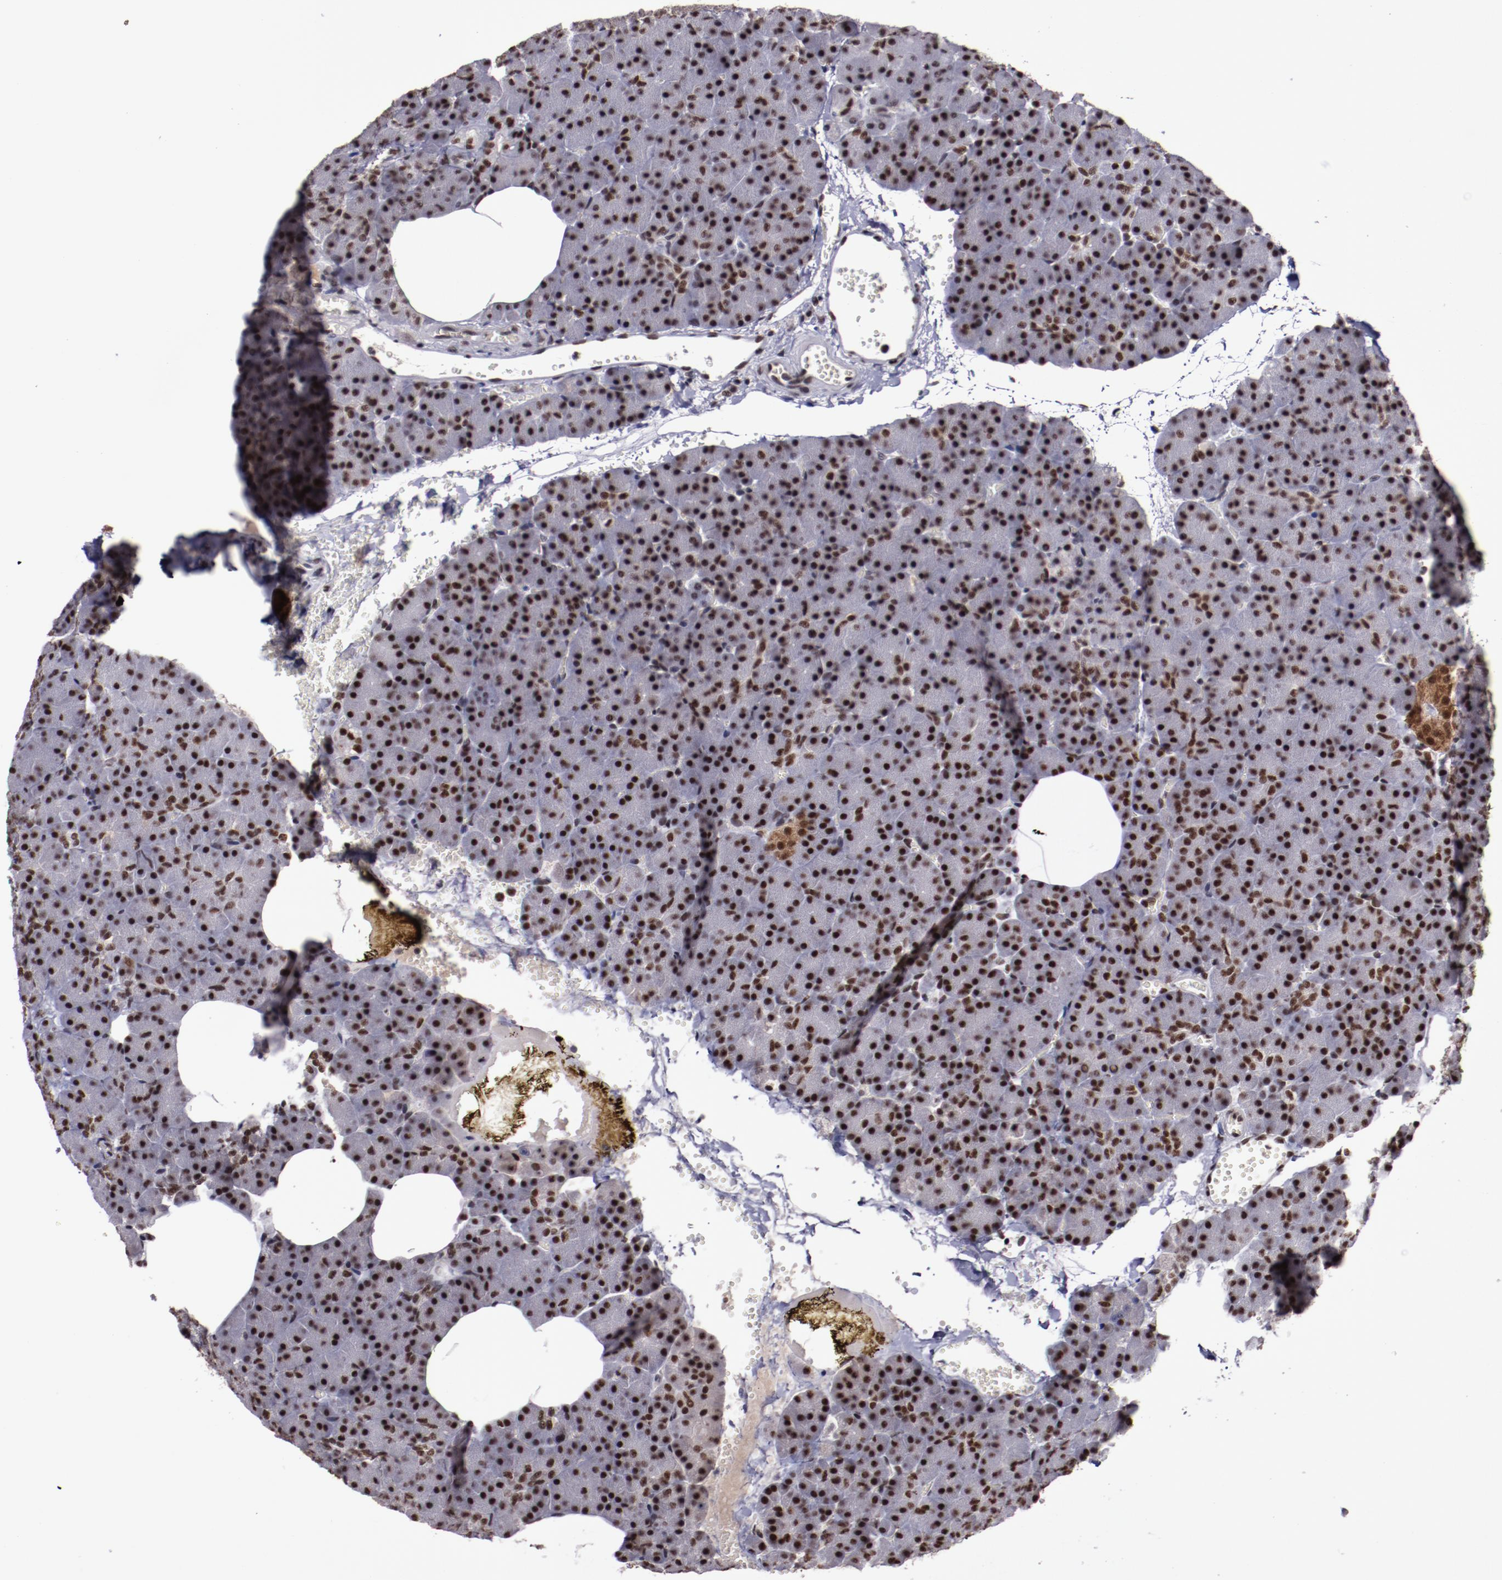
{"staining": {"intensity": "moderate", "quantity": ">75%", "location": "nuclear"}, "tissue": "pancreas", "cell_type": "Exocrine glandular cells", "image_type": "normal", "snomed": [{"axis": "morphology", "description": "Normal tissue, NOS"}, {"axis": "topography", "description": "Pancreas"}], "caption": "Protein staining of unremarkable pancreas displays moderate nuclear staining in approximately >75% of exocrine glandular cells.", "gene": "ERH", "patient": {"sex": "female", "age": 35}}